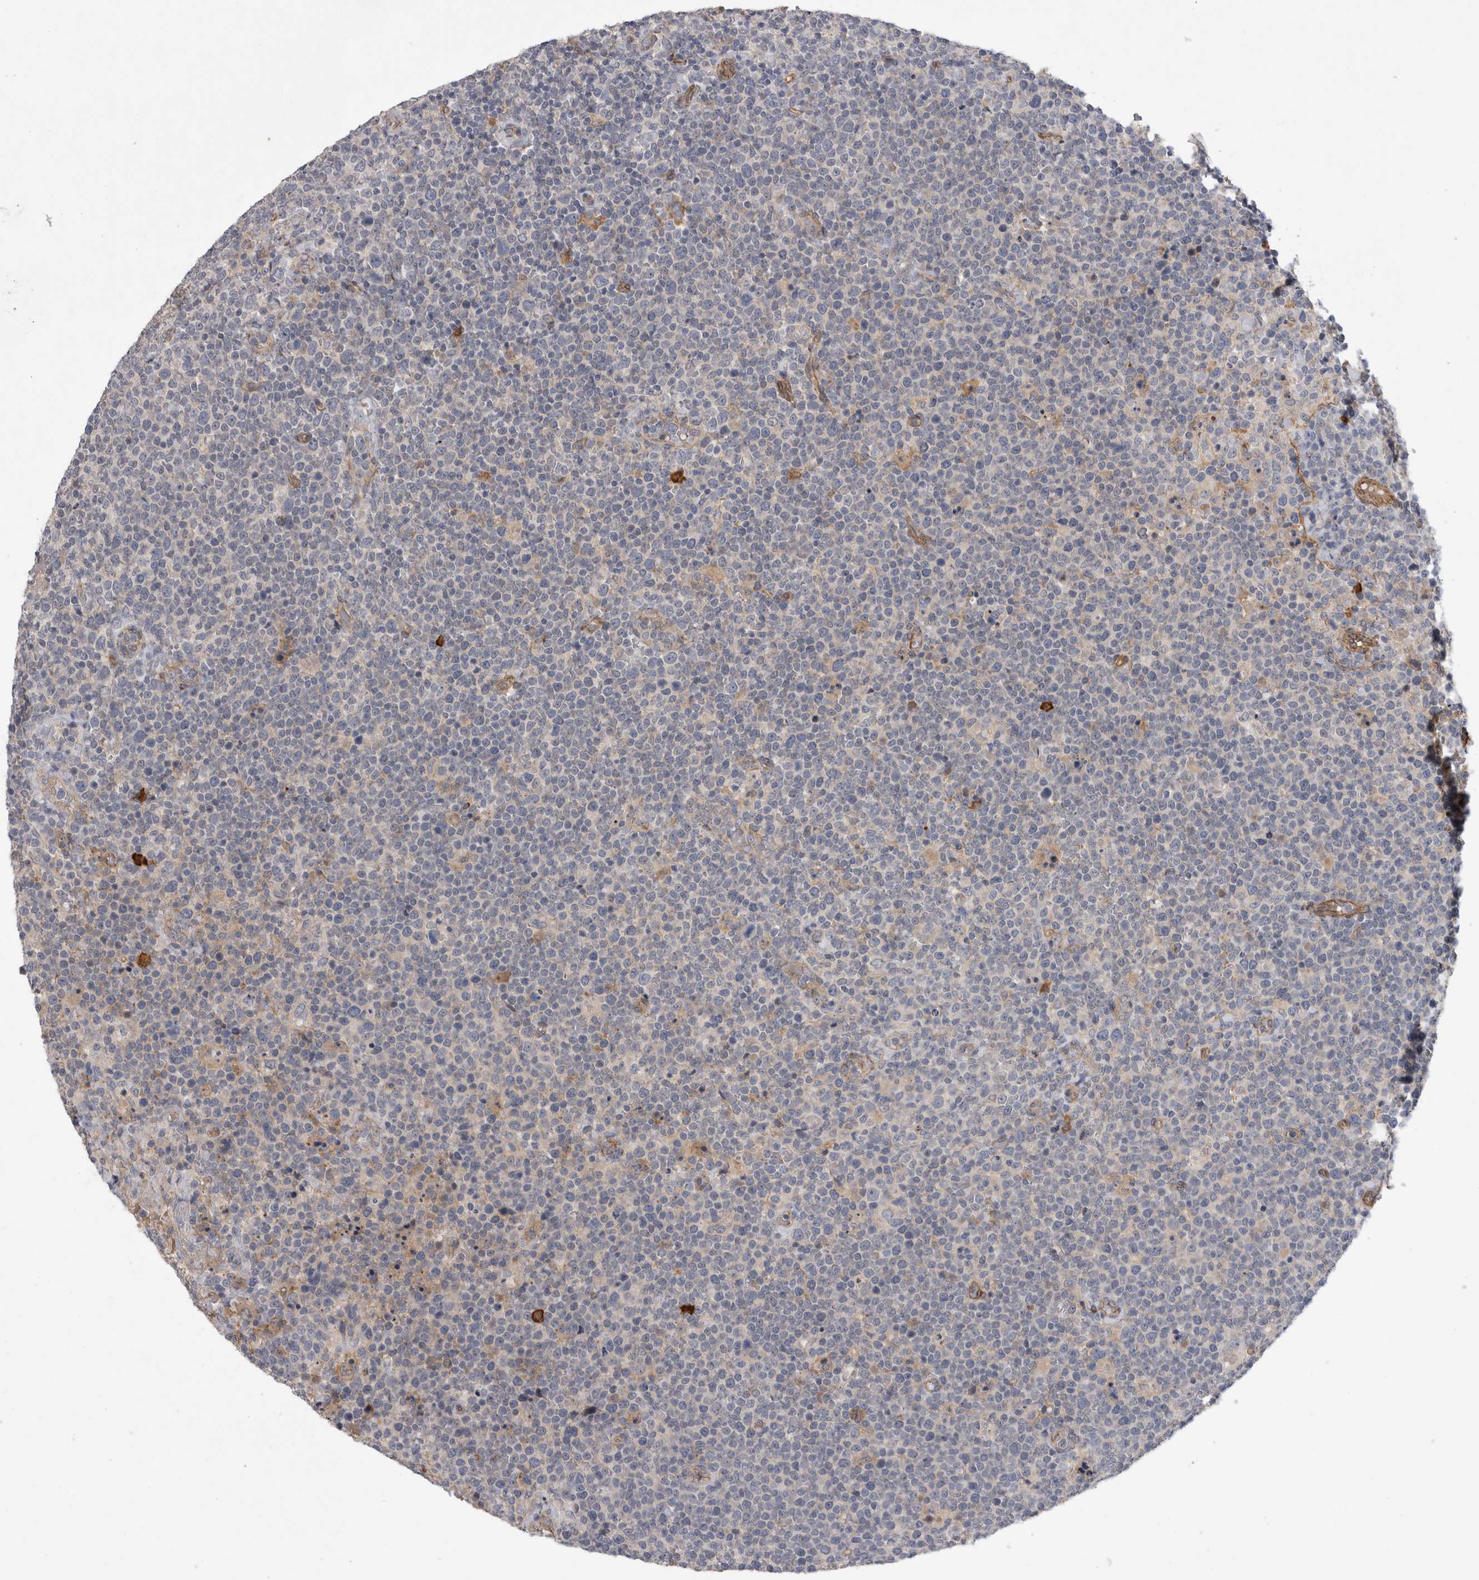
{"staining": {"intensity": "negative", "quantity": "none", "location": "none"}, "tissue": "lymphoma", "cell_type": "Tumor cells", "image_type": "cancer", "snomed": [{"axis": "morphology", "description": "Malignant lymphoma, non-Hodgkin's type, High grade"}, {"axis": "topography", "description": "Lymph node"}], "caption": "Lymphoma was stained to show a protein in brown. There is no significant expression in tumor cells. The staining was performed using DAB to visualize the protein expression in brown, while the nuclei were stained in blue with hematoxylin (Magnification: 20x).", "gene": "ANKFY1", "patient": {"sex": "male", "age": 61}}